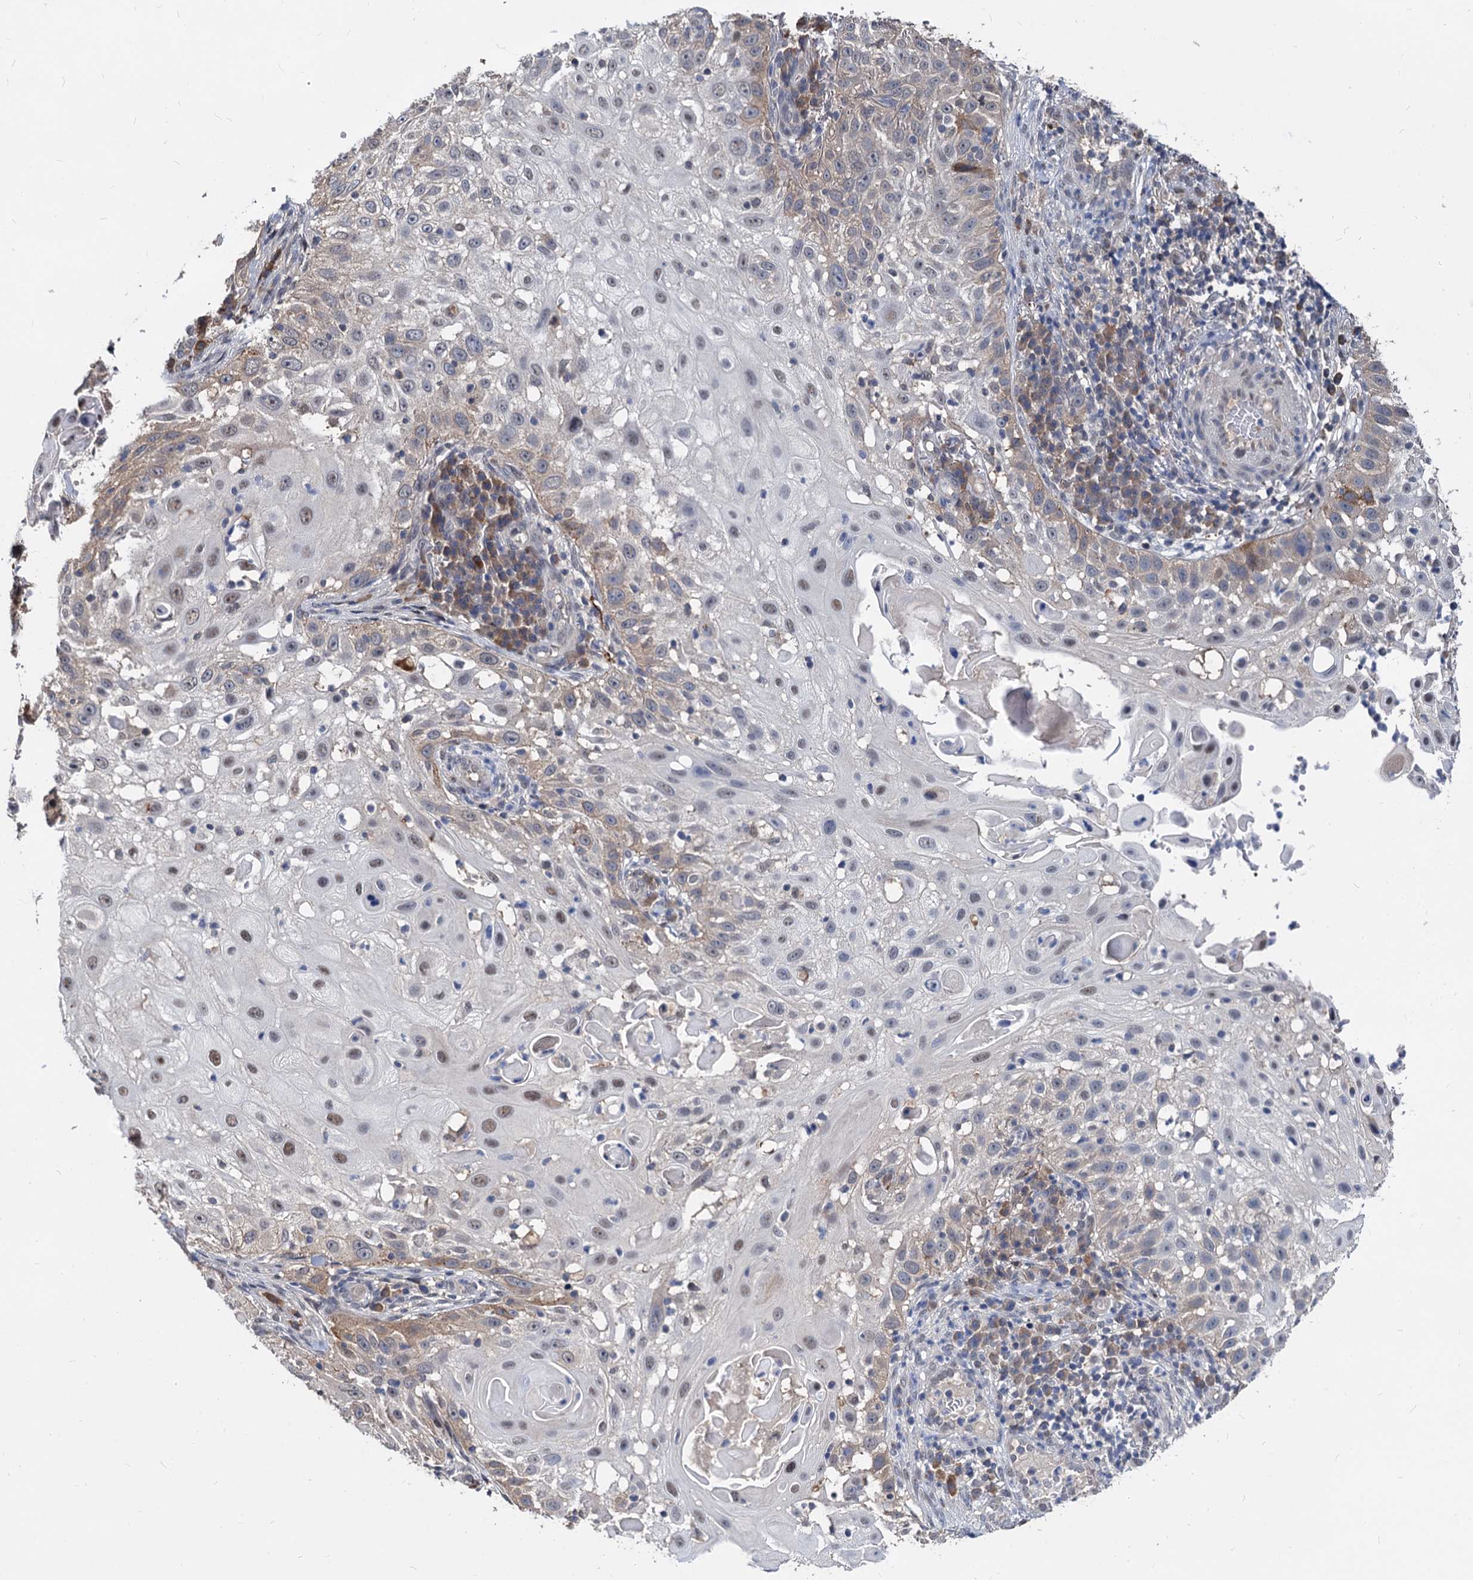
{"staining": {"intensity": "weak", "quantity": "25%-75%", "location": "cytoplasmic/membranous,nuclear"}, "tissue": "skin cancer", "cell_type": "Tumor cells", "image_type": "cancer", "snomed": [{"axis": "morphology", "description": "Squamous cell carcinoma, NOS"}, {"axis": "topography", "description": "Skin"}], "caption": "The photomicrograph reveals staining of skin cancer, revealing weak cytoplasmic/membranous and nuclear protein staining (brown color) within tumor cells.", "gene": "PSMD4", "patient": {"sex": "female", "age": 44}}